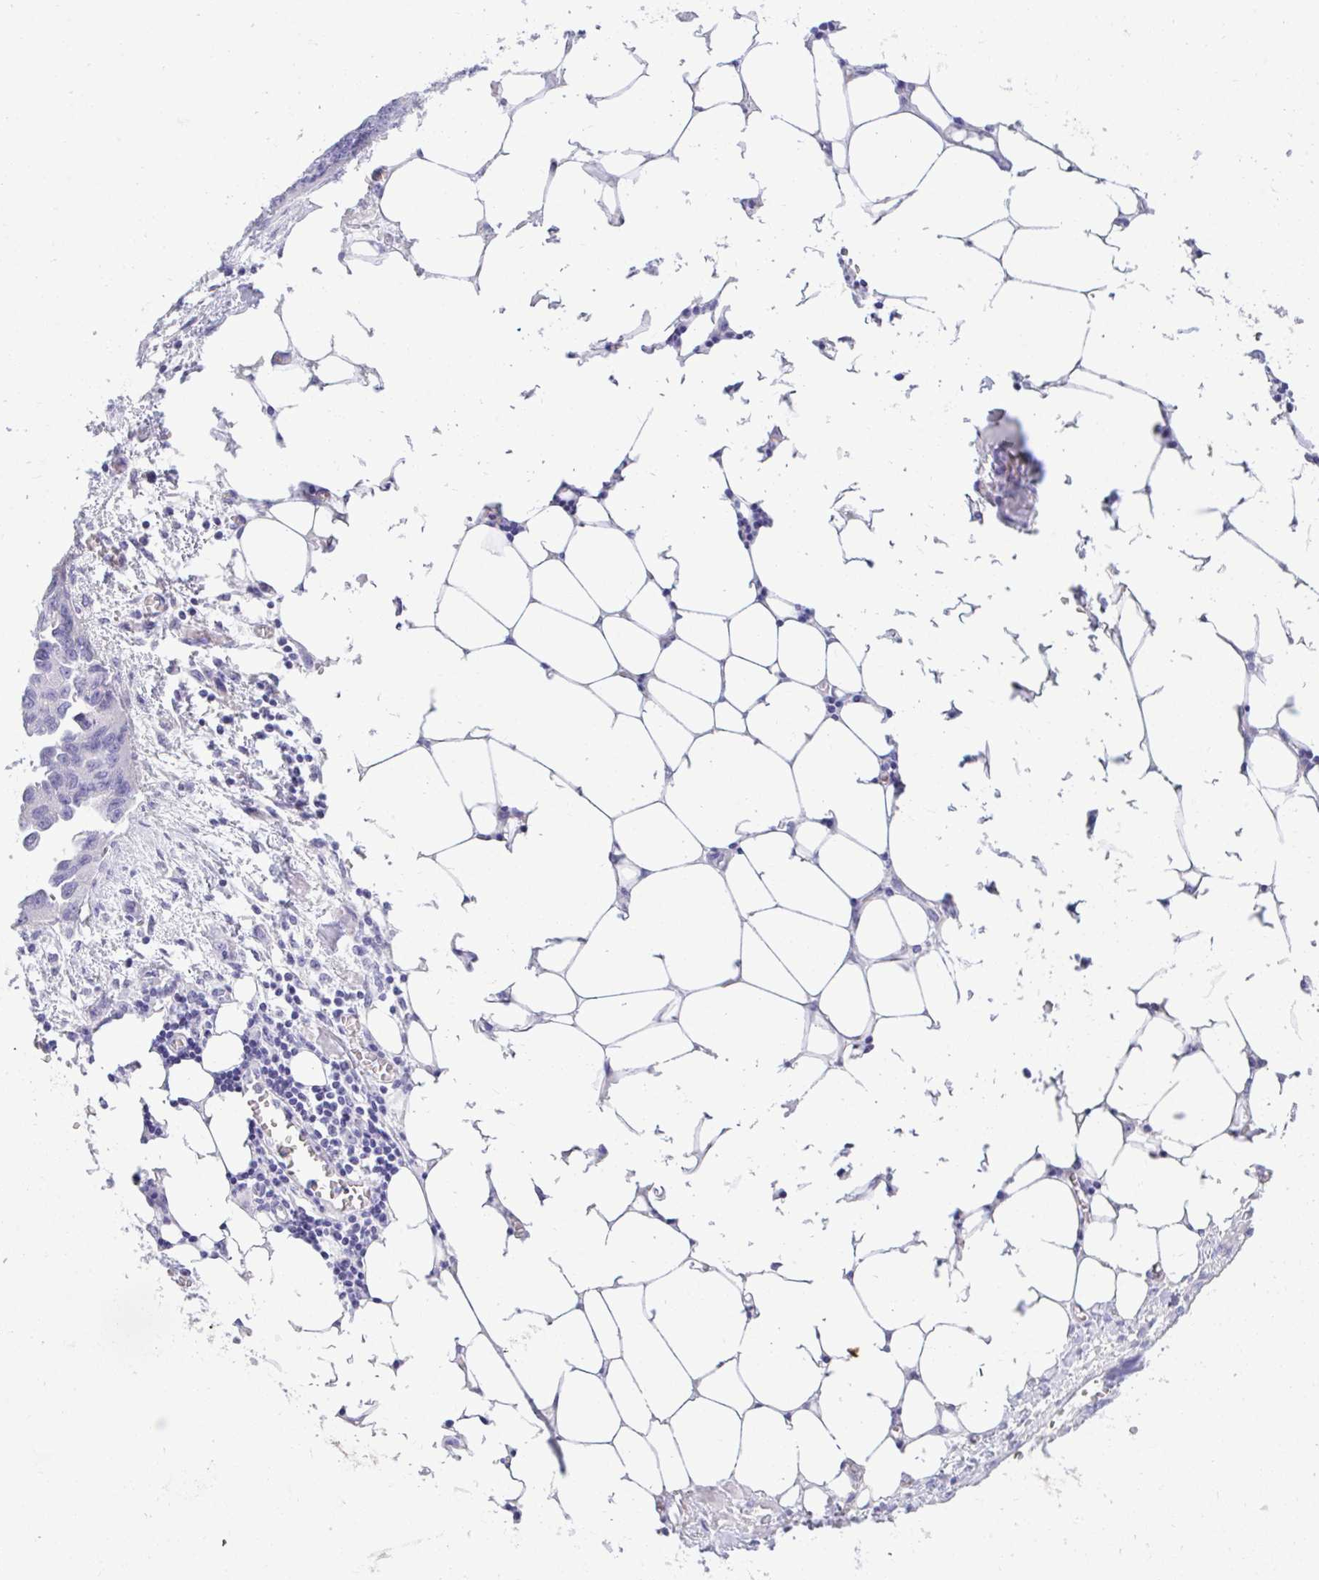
{"staining": {"intensity": "negative", "quantity": "none", "location": "none"}, "tissue": "ovarian cancer", "cell_type": "Tumor cells", "image_type": "cancer", "snomed": [{"axis": "morphology", "description": "Cystadenocarcinoma, serous, NOS"}, {"axis": "topography", "description": "Ovary"}], "caption": "This is a micrograph of immunohistochemistry (IHC) staining of ovarian cancer, which shows no positivity in tumor cells.", "gene": "TMCO5A", "patient": {"sex": "female", "age": 75}}